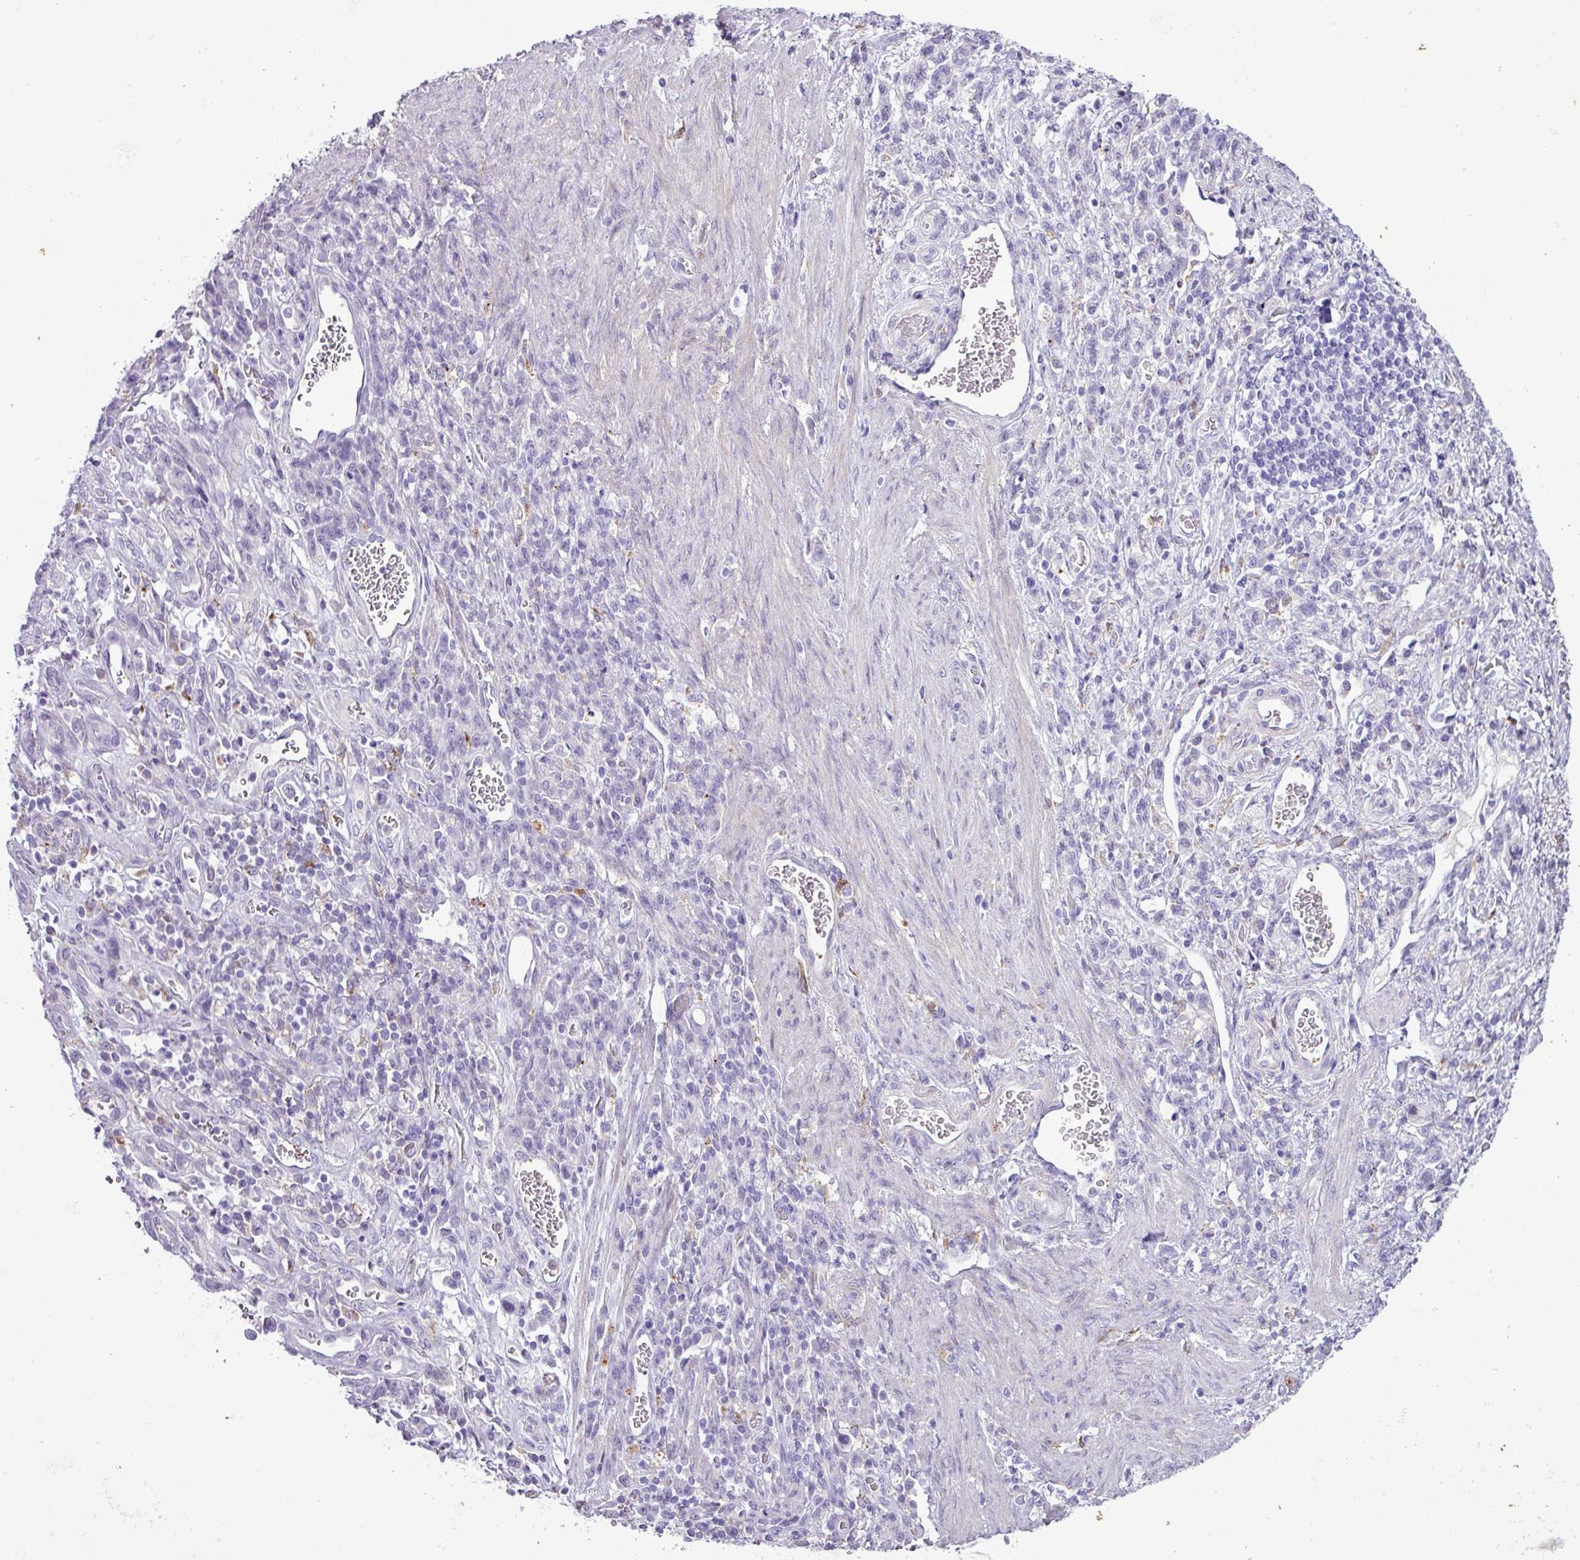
{"staining": {"intensity": "negative", "quantity": "none", "location": "none"}, "tissue": "stomach cancer", "cell_type": "Tumor cells", "image_type": "cancer", "snomed": [{"axis": "morphology", "description": "Adenocarcinoma, NOS"}, {"axis": "topography", "description": "Stomach"}], "caption": "This is an immunohistochemistry photomicrograph of human stomach cancer (adenocarcinoma). There is no positivity in tumor cells.", "gene": "TMEM200C", "patient": {"sex": "male", "age": 77}}